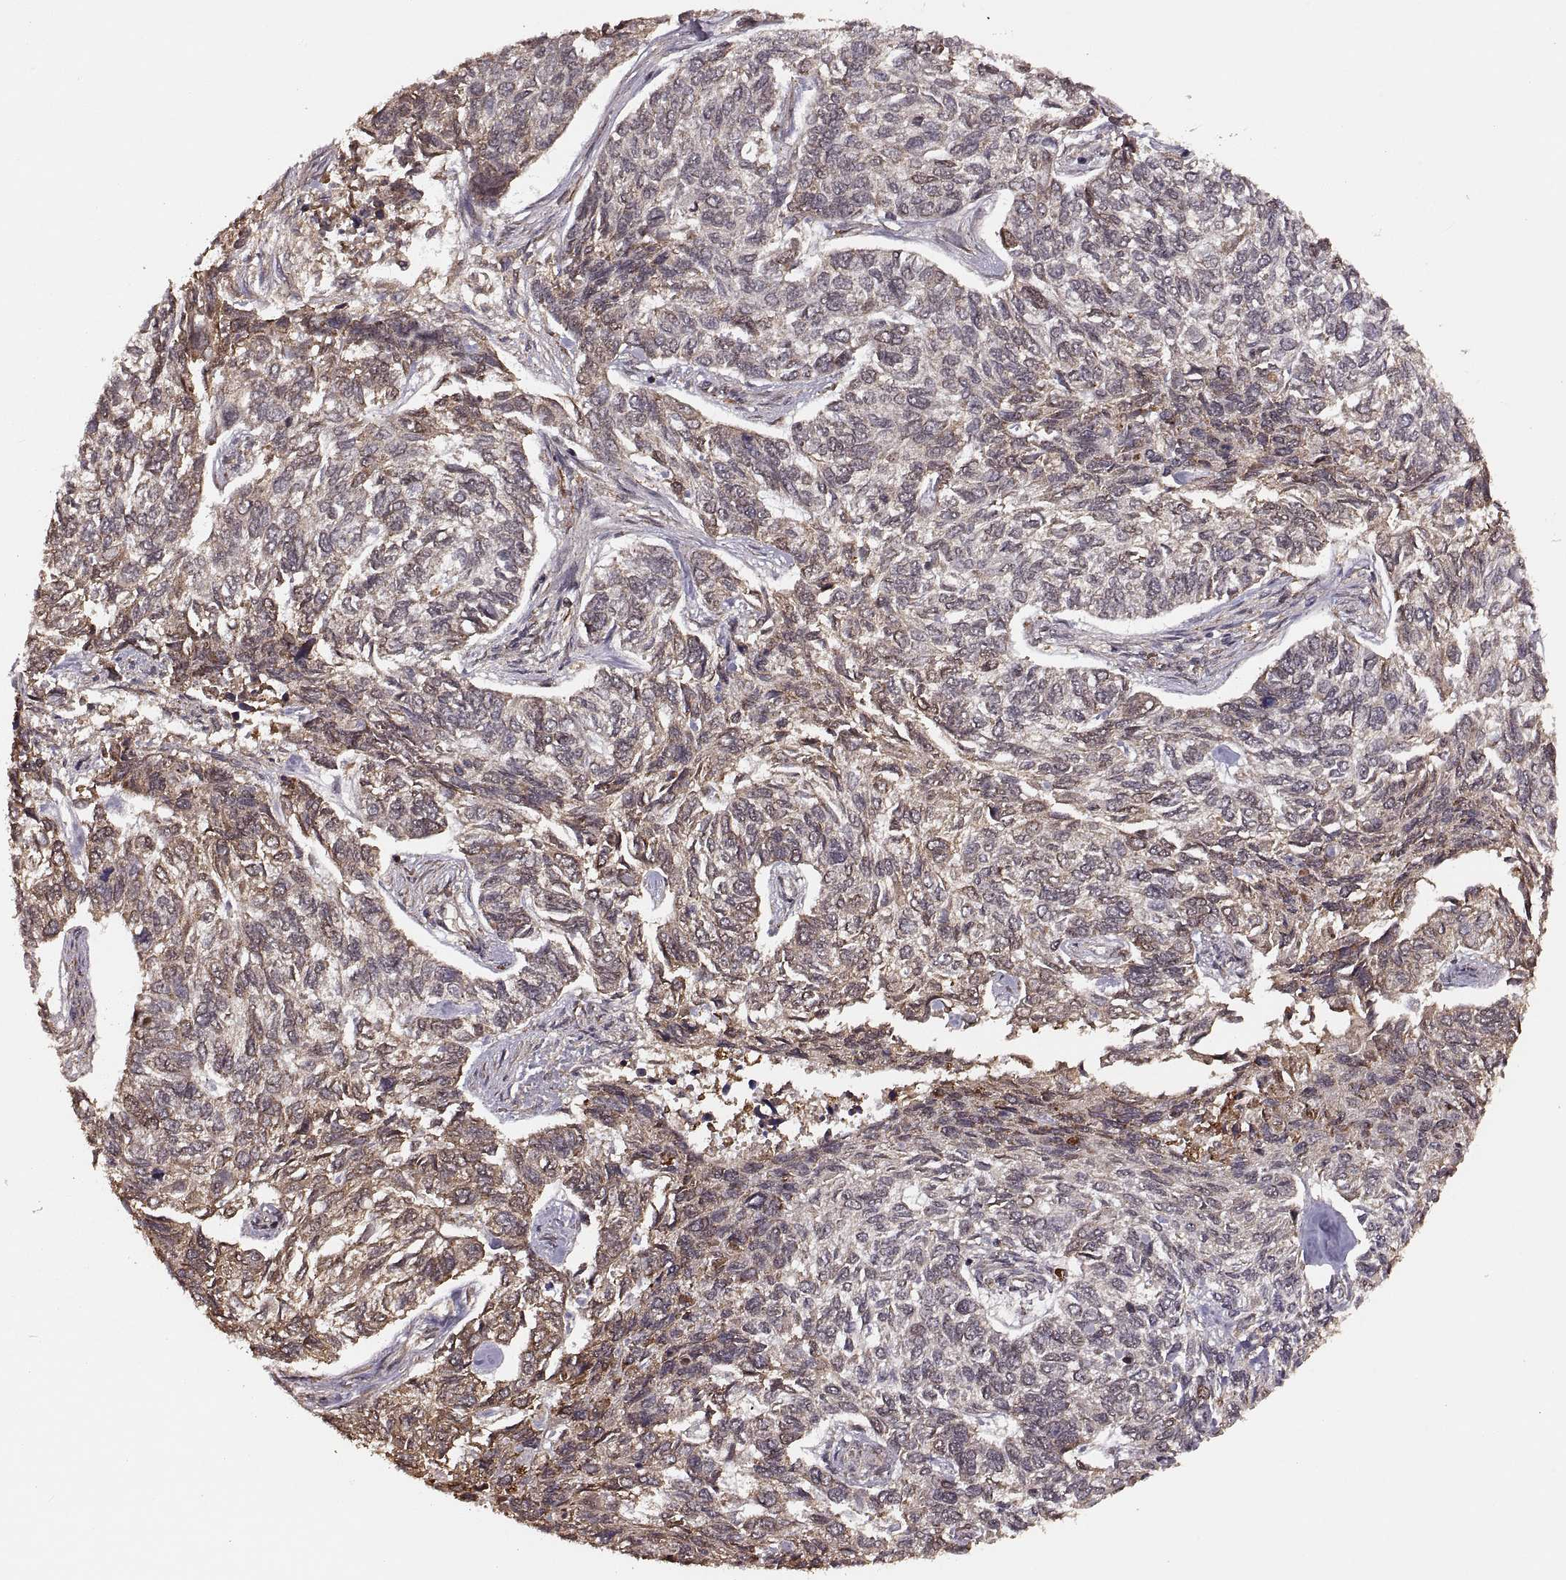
{"staining": {"intensity": "moderate", "quantity": "<25%", "location": "cytoplasmic/membranous"}, "tissue": "skin cancer", "cell_type": "Tumor cells", "image_type": "cancer", "snomed": [{"axis": "morphology", "description": "Basal cell carcinoma"}, {"axis": "topography", "description": "Skin"}], "caption": "Protein expression analysis of skin basal cell carcinoma displays moderate cytoplasmic/membranous staining in about <25% of tumor cells. (IHC, brightfield microscopy, high magnification).", "gene": "RFT1", "patient": {"sex": "female", "age": 65}}